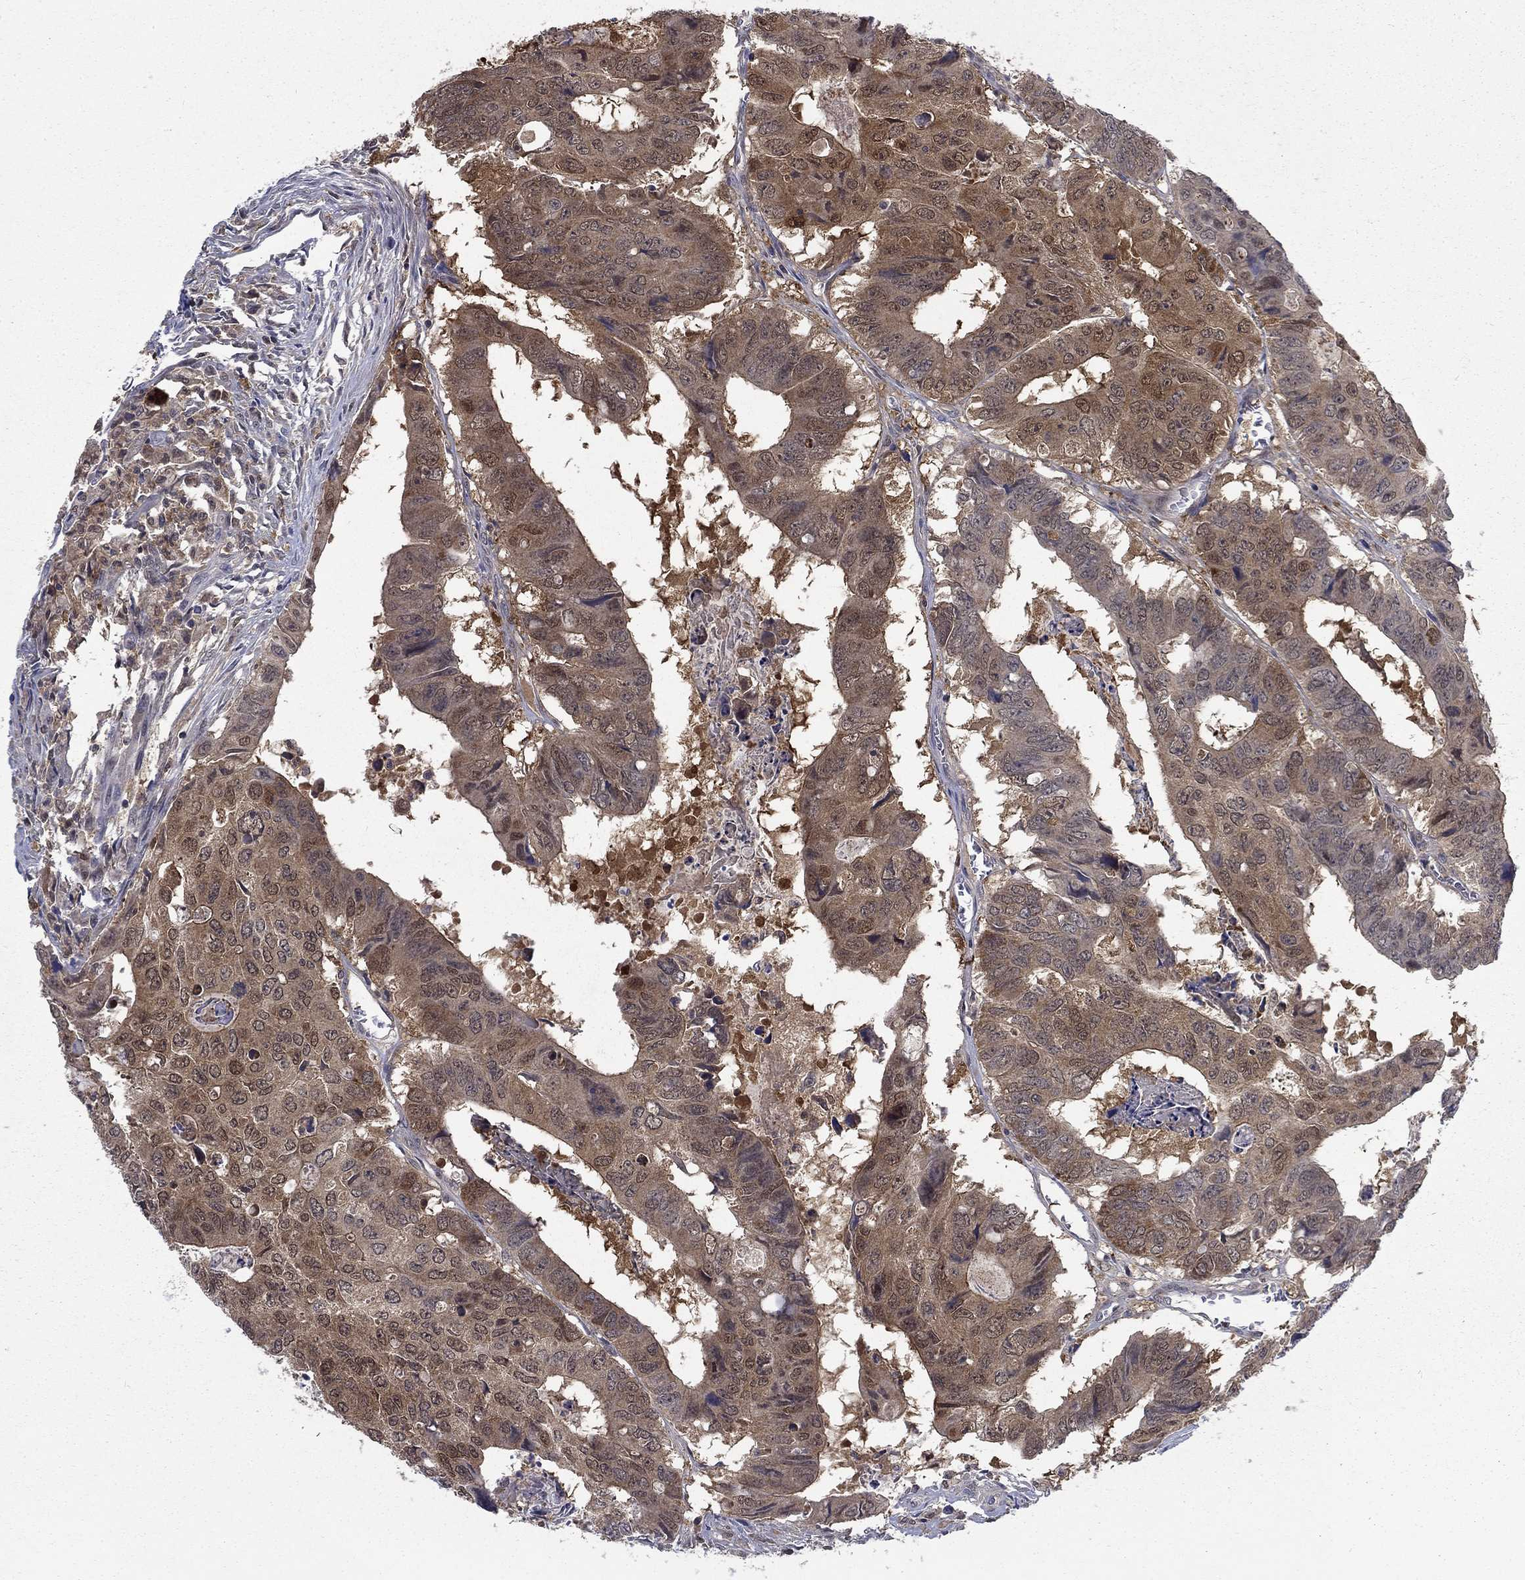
{"staining": {"intensity": "moderate", "quantity": "25%-75%", "location": "cytoplasmic/membranous"}, "tissue": "colorectal cancer", "cell_type": "Tumor cells", "image_type": "cancer", "snomed": [{"axis": "morphology", "description": "Adenocarcinoma, NOS"}, {"axis": "topography", "description": "Colon"}], "caption": "DAB (3,3'-diaminobenzidine) immunohistochemical staining of human colorectal adenocarcinoma demonstrates moderate cytoplasmic/membranous protein expression in about 25%-75% of tumor cells.", "gene": "NIT2", "patient": {"sex": "male", "age": 79}}